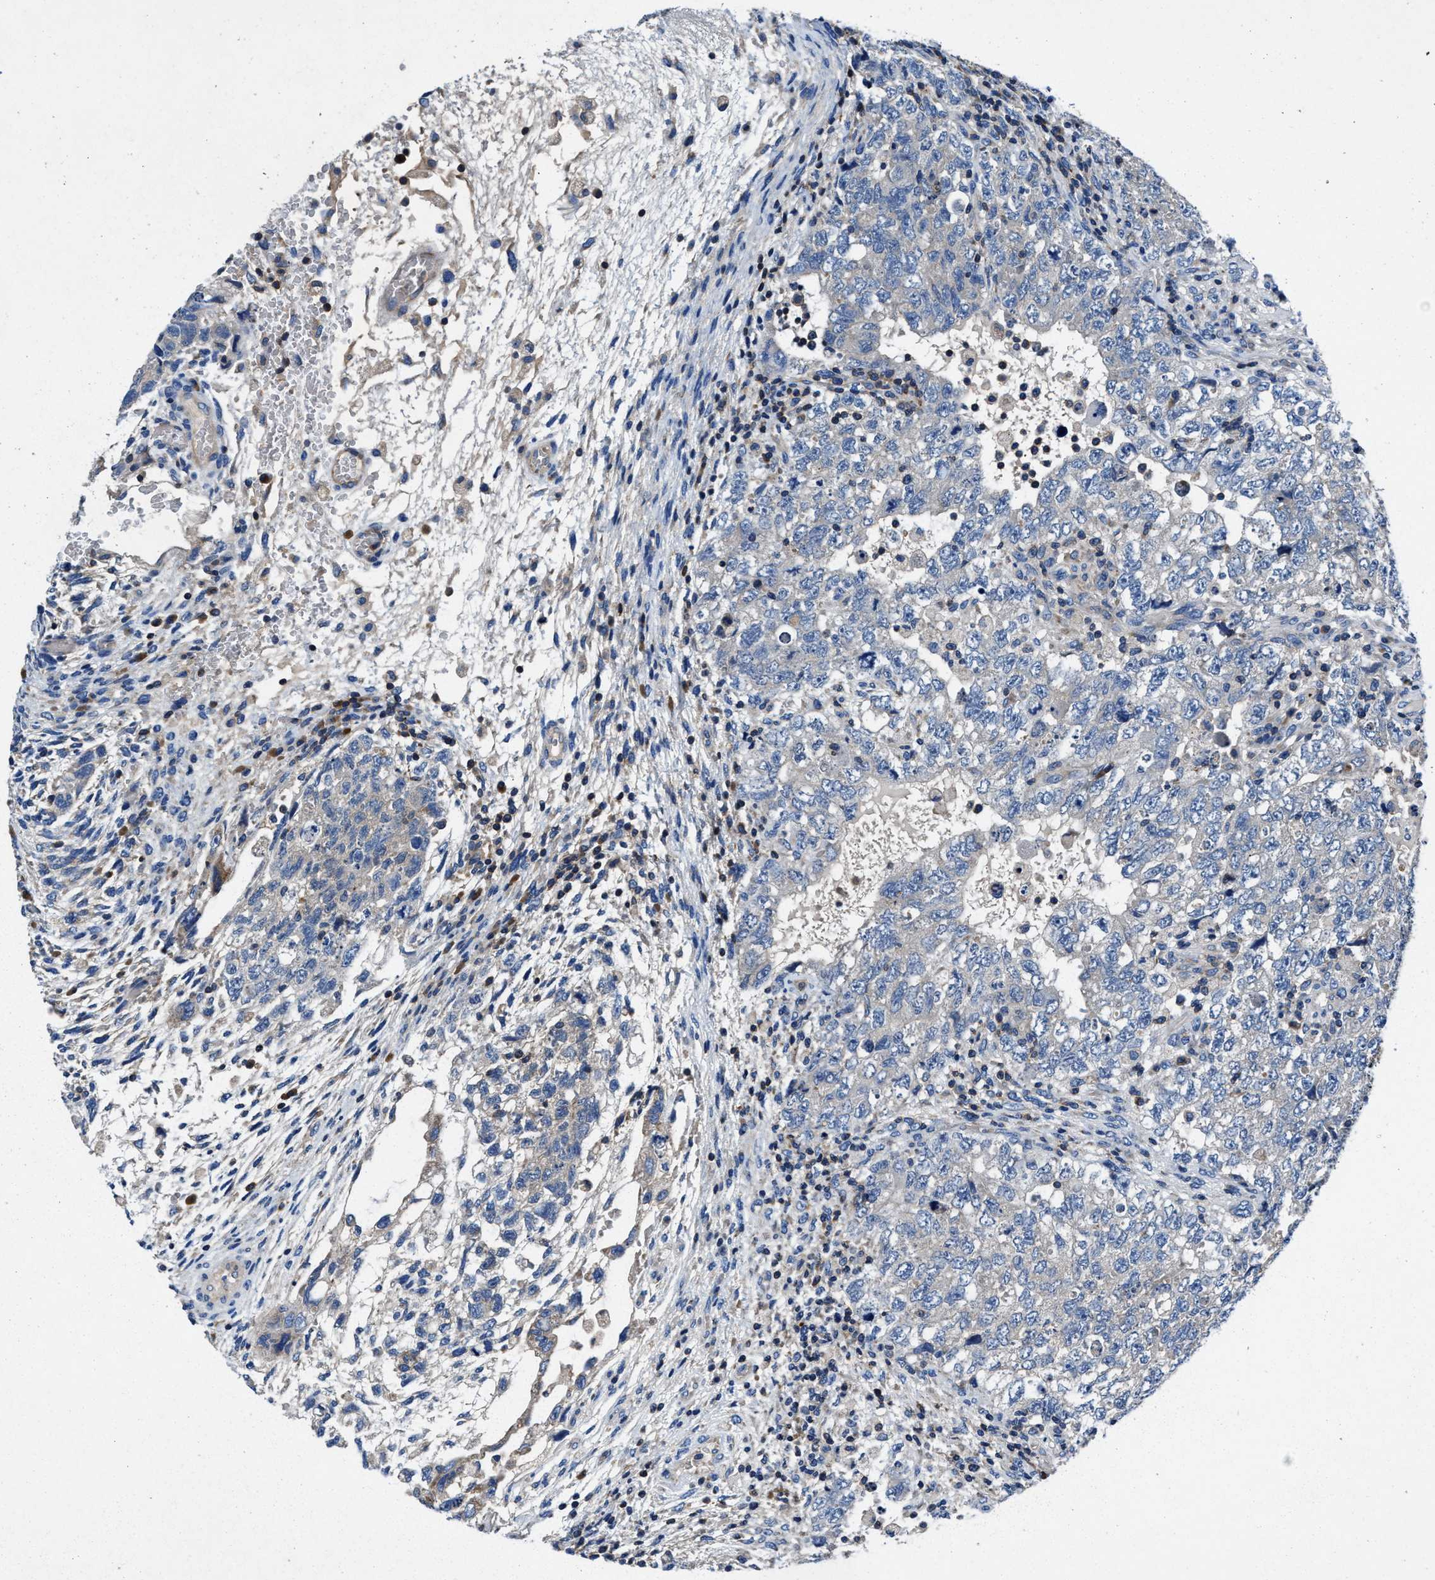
{"staining": {"intensity": "negative", "quantity": "none", "location": "none"}, "tissue": "testis cancer", "cell_type": "Tumor cells", "image_type": "cancer", "snomed": [{"axis": "morphology", "description": "Carcinoma, Embryonal, NOS"}, {"axis": "topography", "description": "Testis"}], "caption": "This is a photomicrograph of immunohistochemistry (IHC) staining of testis embryonal carcinoma, which shows no expression in tumor cells.", "gene": "PHLPP1", "patient": {"sex": "male", "age": 36}}